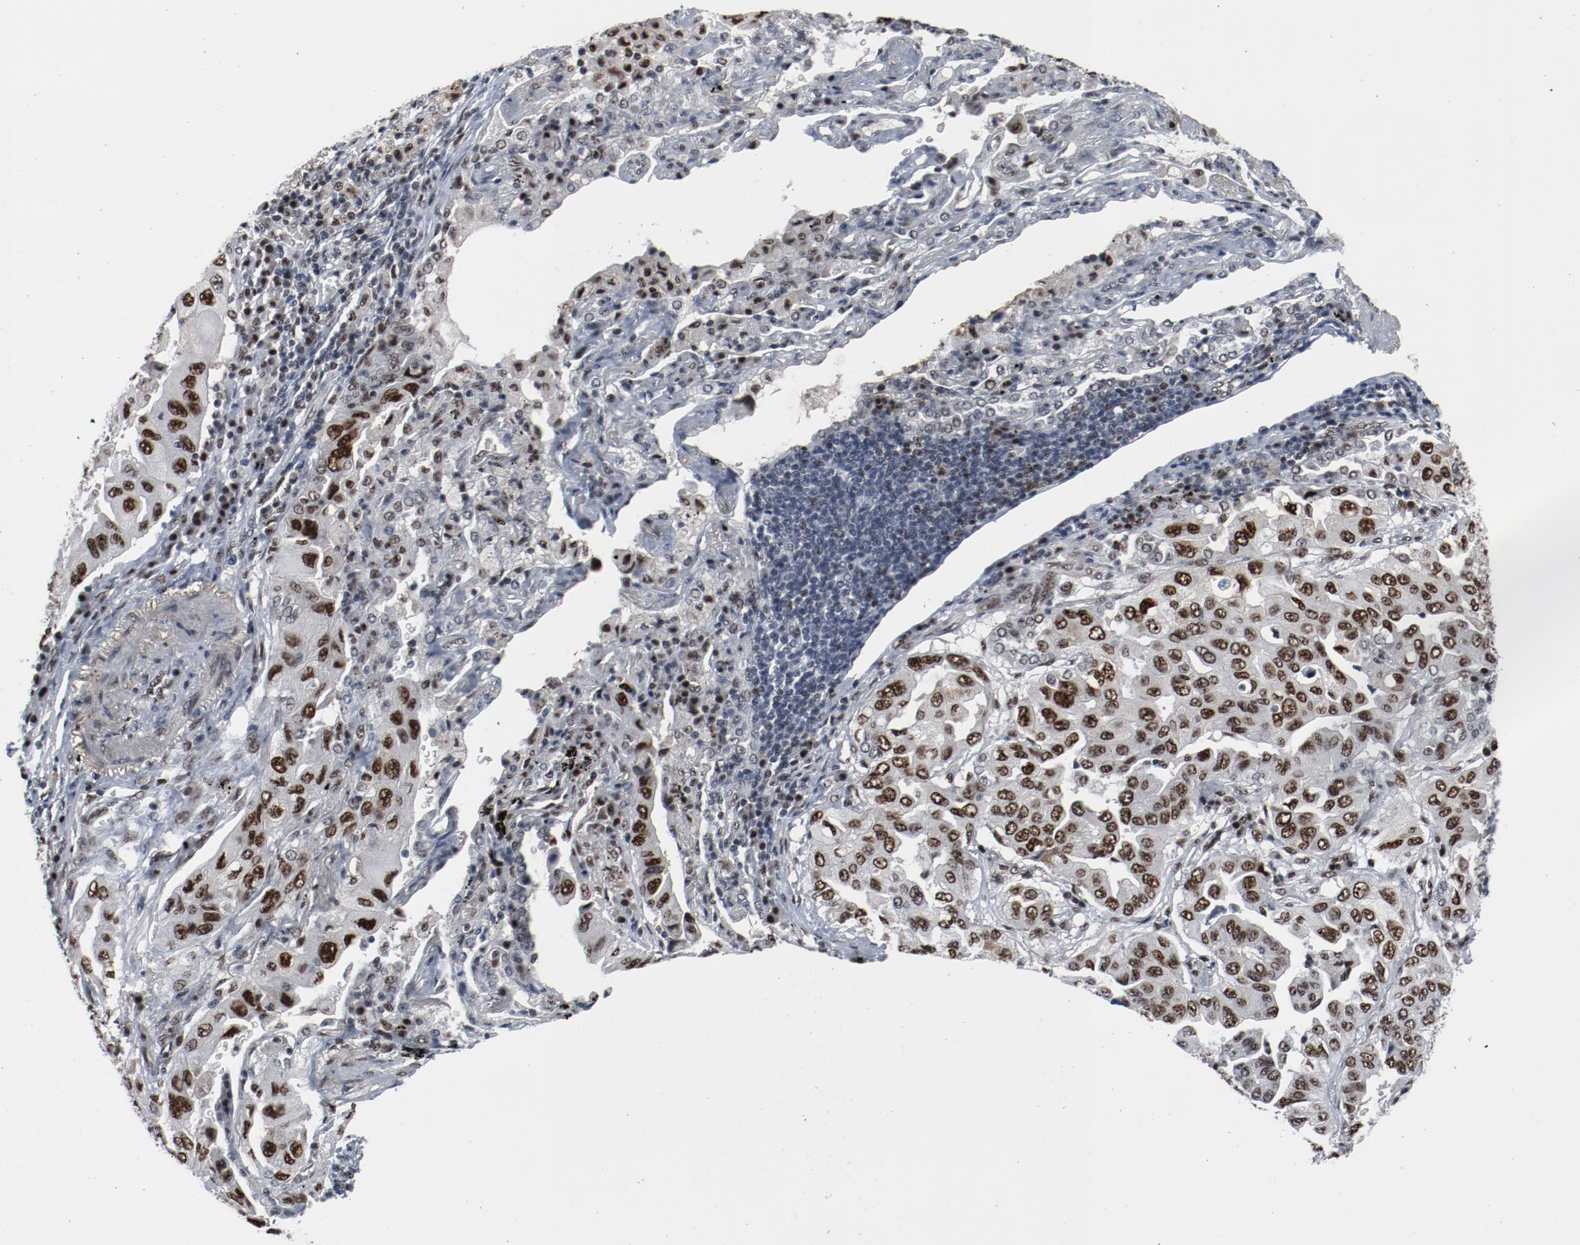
{"staining": {"intensity": "strong", "quantity": ">75%", "location": "nuclear"}, "tissue": "lung cancer", "cell_type": "Tumor cells", "image_type": "cancer", "snomed": [{"axis": "morphology", "description": "Adenocarcinoma, NOS"}, {"axis": "topography", "description": "Lung"}], "caption": "Tumor cells exhibit high levels of strong nuclear expression in approximately >75% of cells in human adenocarcinoma (lung).", "gene": "JMJD6", "patient": {"sex": "female", "age": 65}}